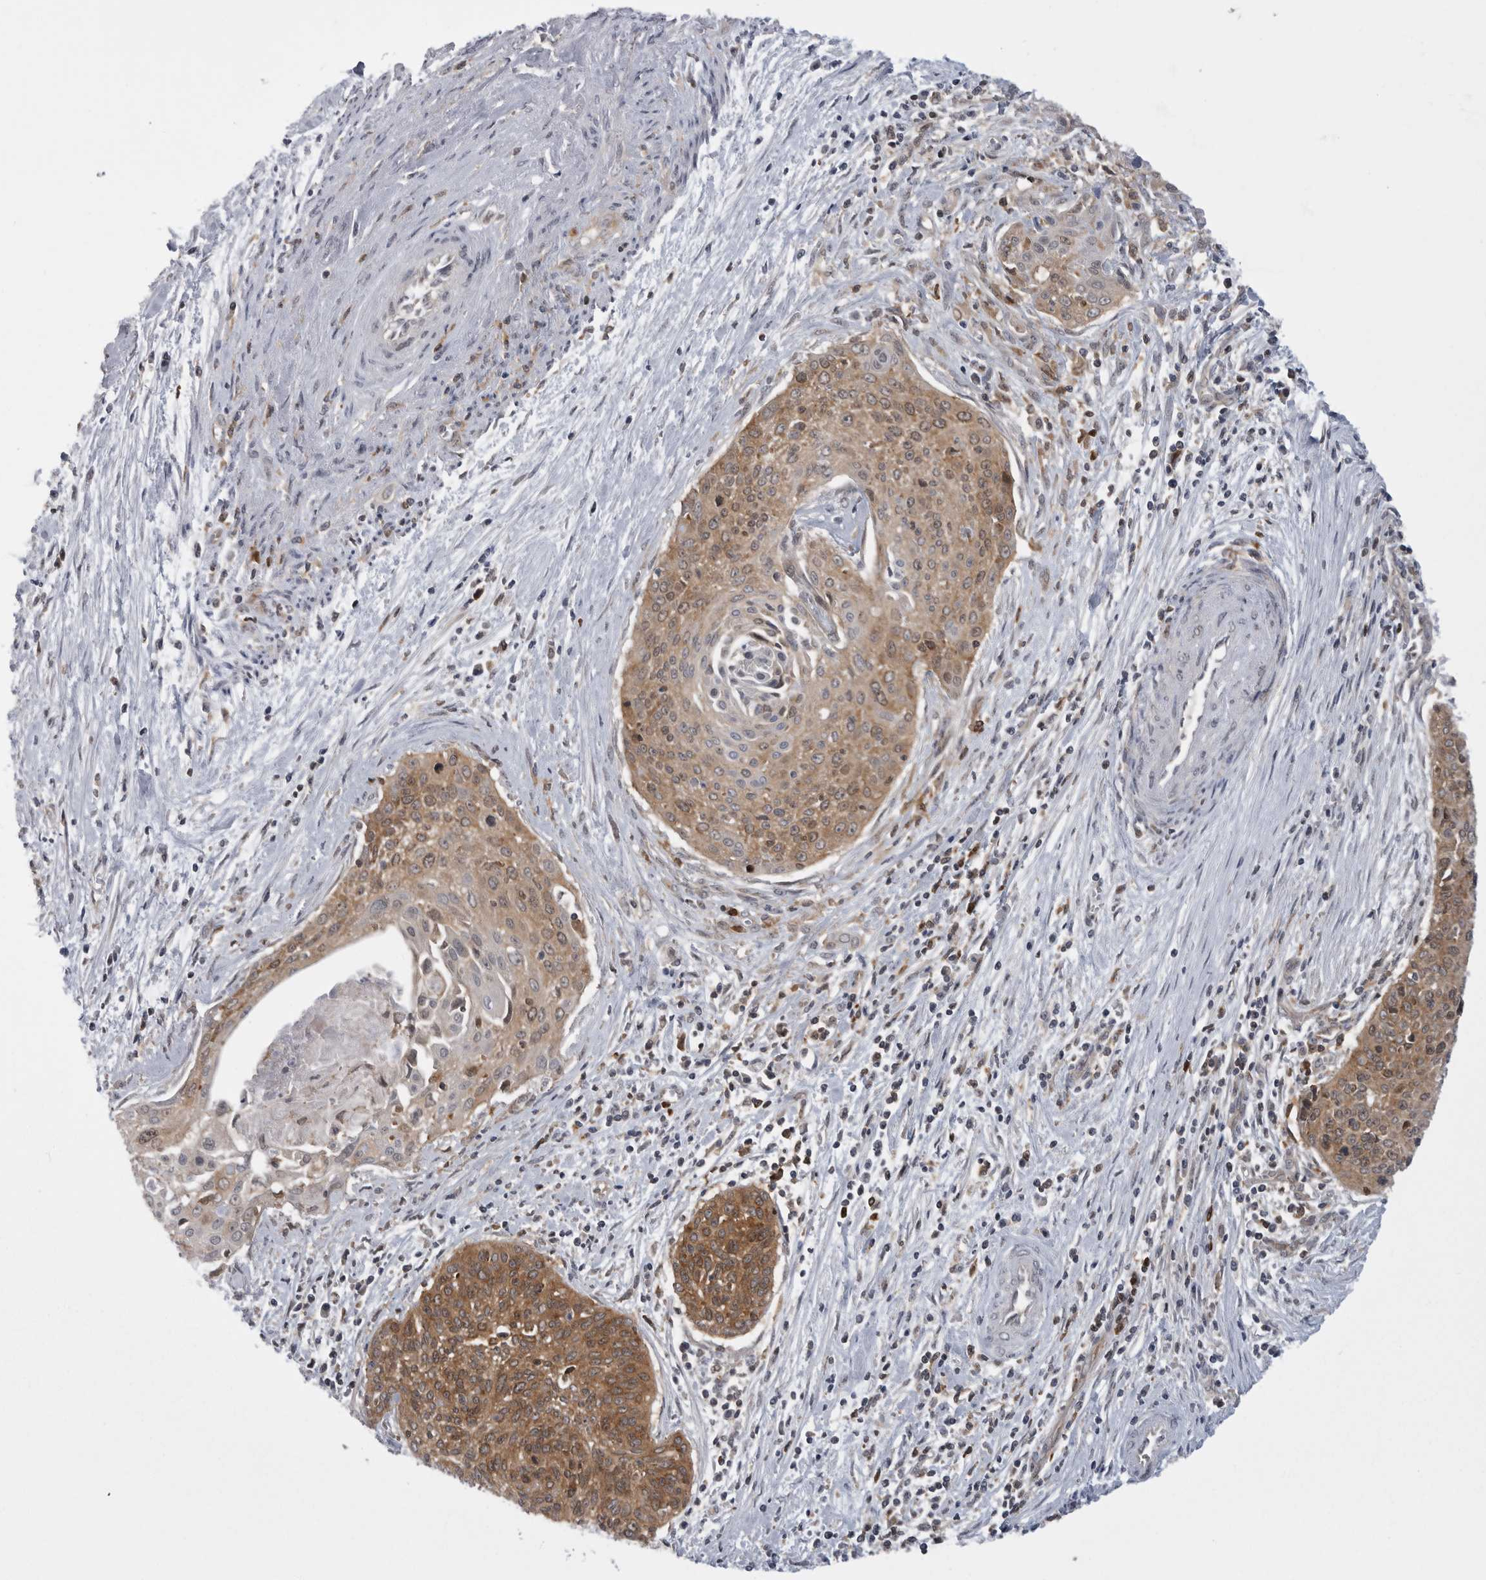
{"staining": {"intensity": "moderate", "quantity": ">75%", "location": "cytoplasmic/membranous,nuclear"}, "tissue": "cervical cancer", "cell_type": "Tumor cells", "image_type": "cancer", "snomed": [{"axis": "morphology", "description": "Squamous cell carcinoma, NOS"}, {"axis": "topography", "description": "Cervix"}], "caption": "The image demonstrates staining of squamous cell carcinoma (cervical), revealing moderate cytoplasmic/membranous and nuclear protein expression (brown color) within tumor cells.", "gene": "CACYBP", "patient": {"sex": "female", "age": 55}}